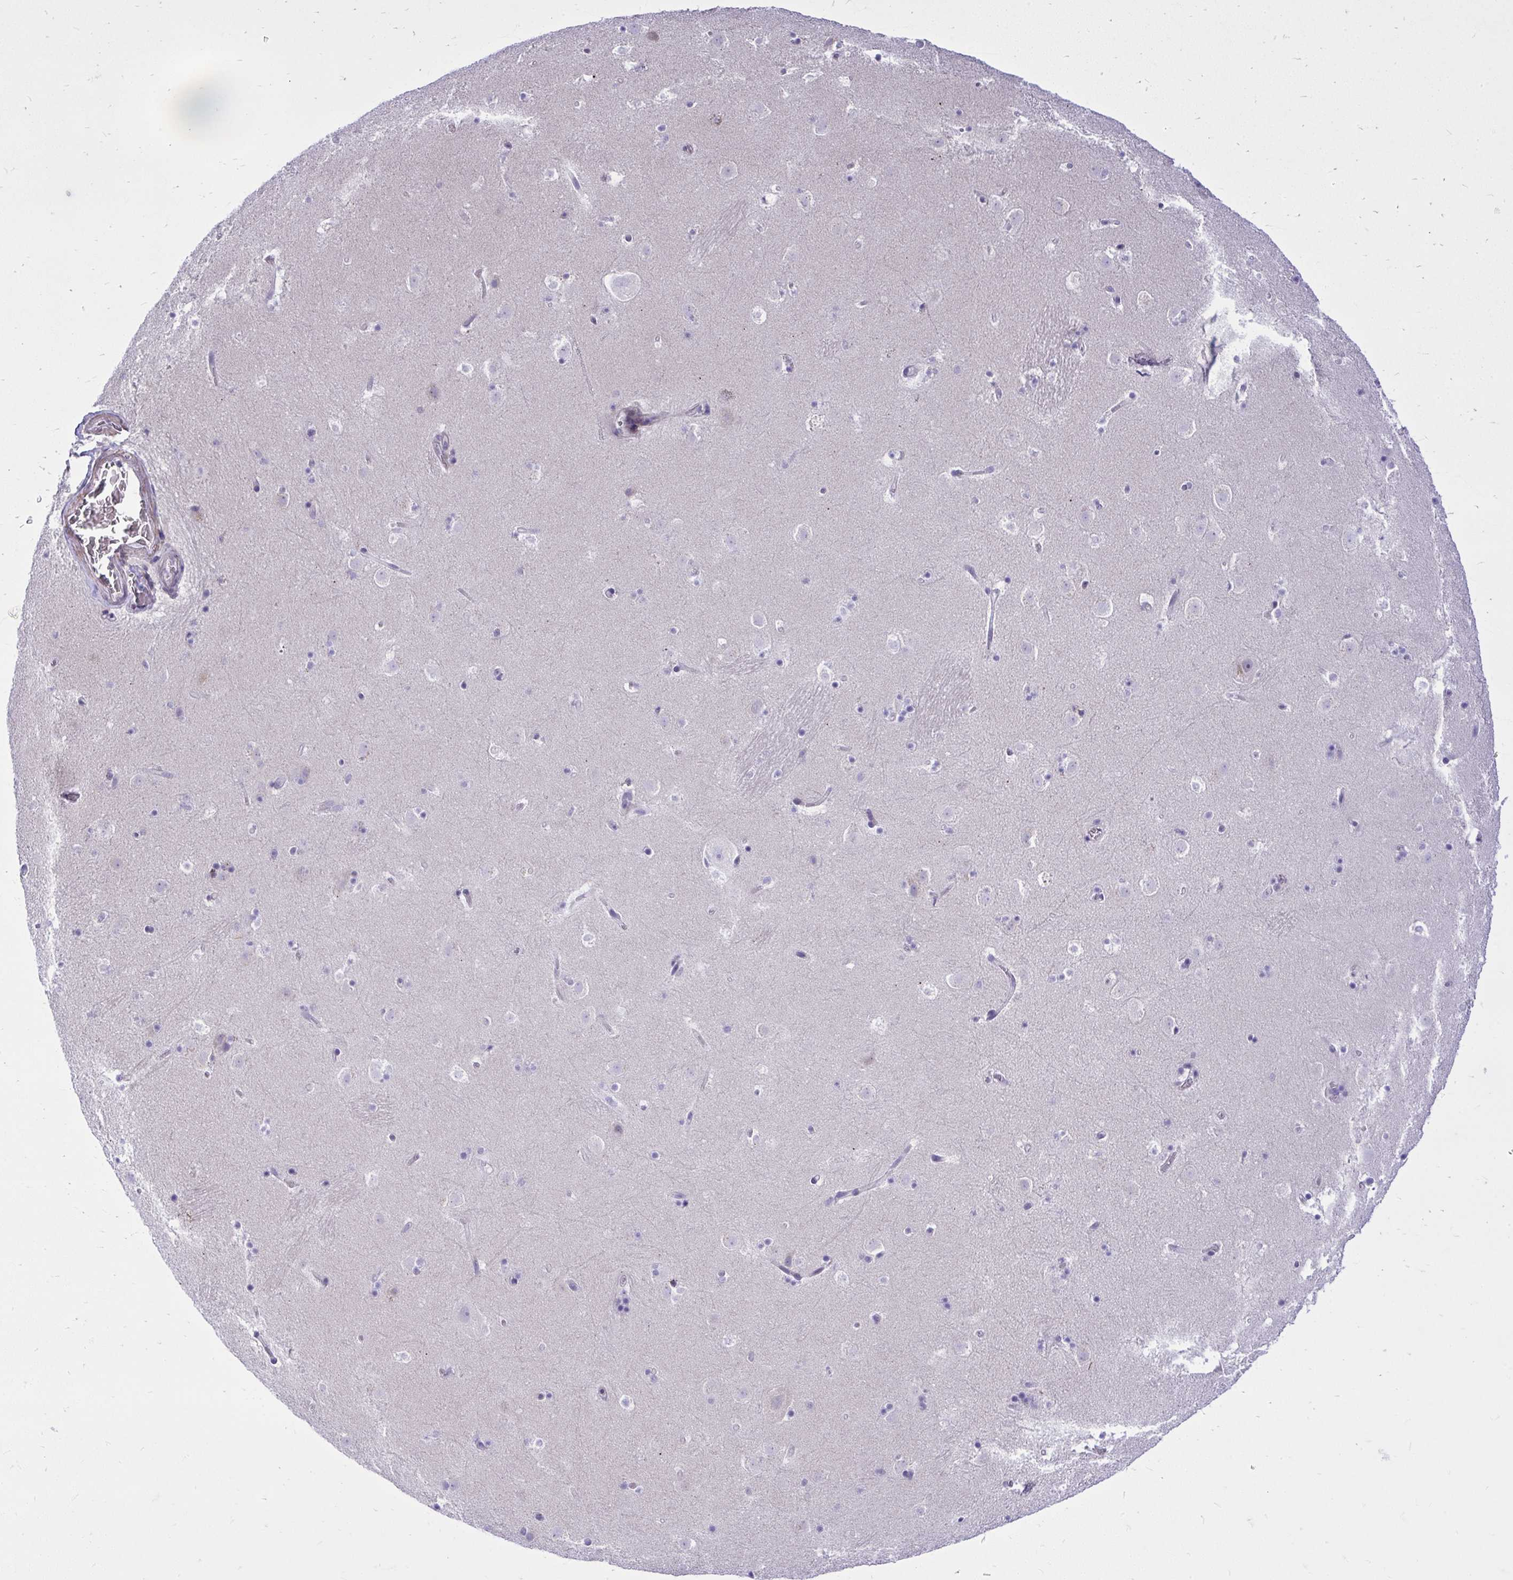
{"staining": {"intensity": "negative", "quantity": "none", "location": "none"}, "tissue": "caudate", "cell_type": "Glial cells", "image_type": "normal", "snomed": [{"axis": "morphology", "description": "Normal tissue, NOS"}, {"axis": "topography", "description": "Lateral ventricle wall"}], "caption": "Caudate stained for a protein using IHC demonstrates no staining glial cells.", "gene": "GRK4", "patient": {"sex": "male", "age": 37}}